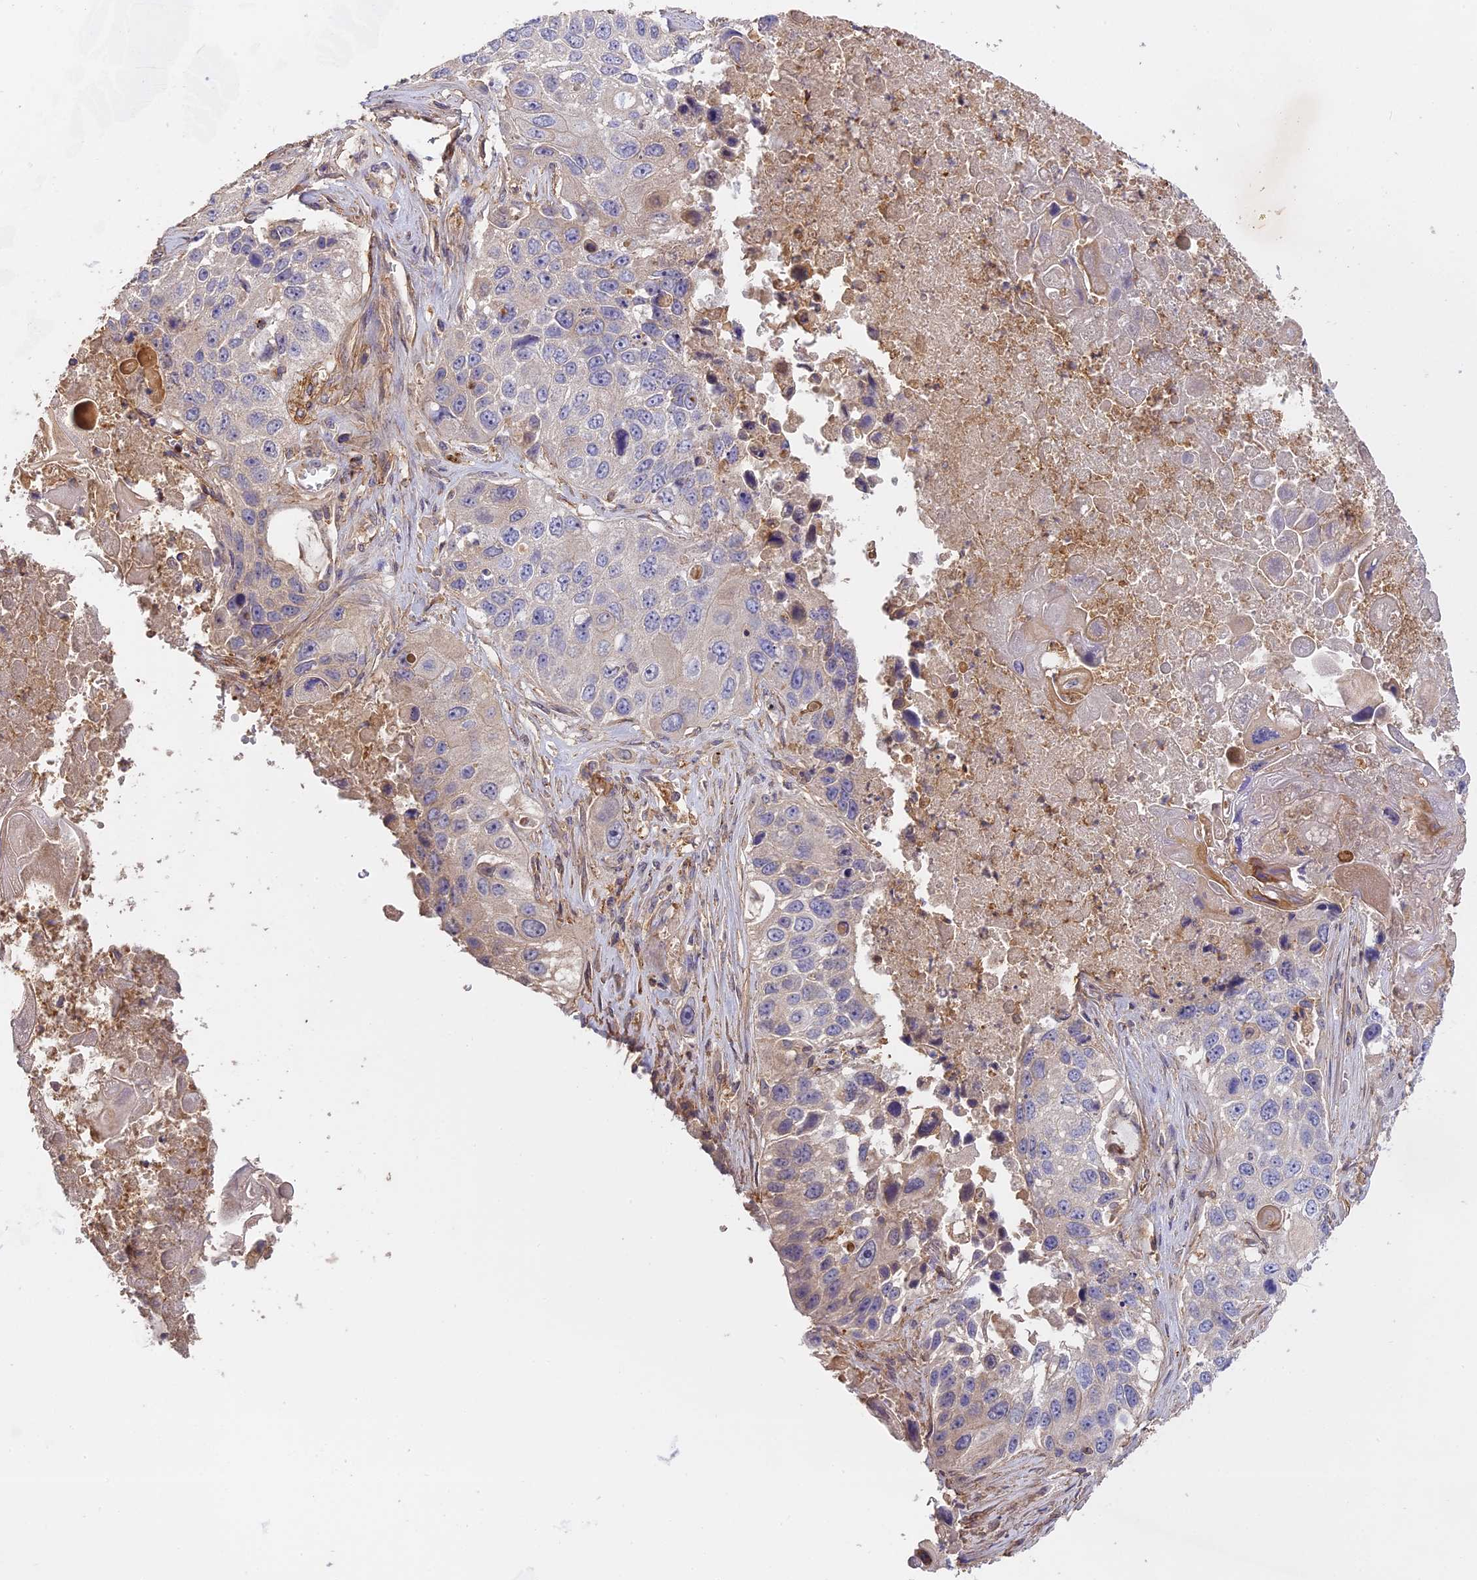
{"staining": {"intensity": "negative", "quantity": "none", "location": "none"}, "tissue": "lung cancer", "cell_type": "Tumor cells", "image_type": "cancer", "snomed": [{"axis": "morphology", "description": "Squamous cell carcinoma, NOS"}, {"axis": "topography", "description": "Lung"}], "caption": "Tumor cells are negative for brown protein staining in lung cancer (squamous cell carcinoma).", "gene": "CFAP119", "patient": {"sex": "male", "age": 61}}